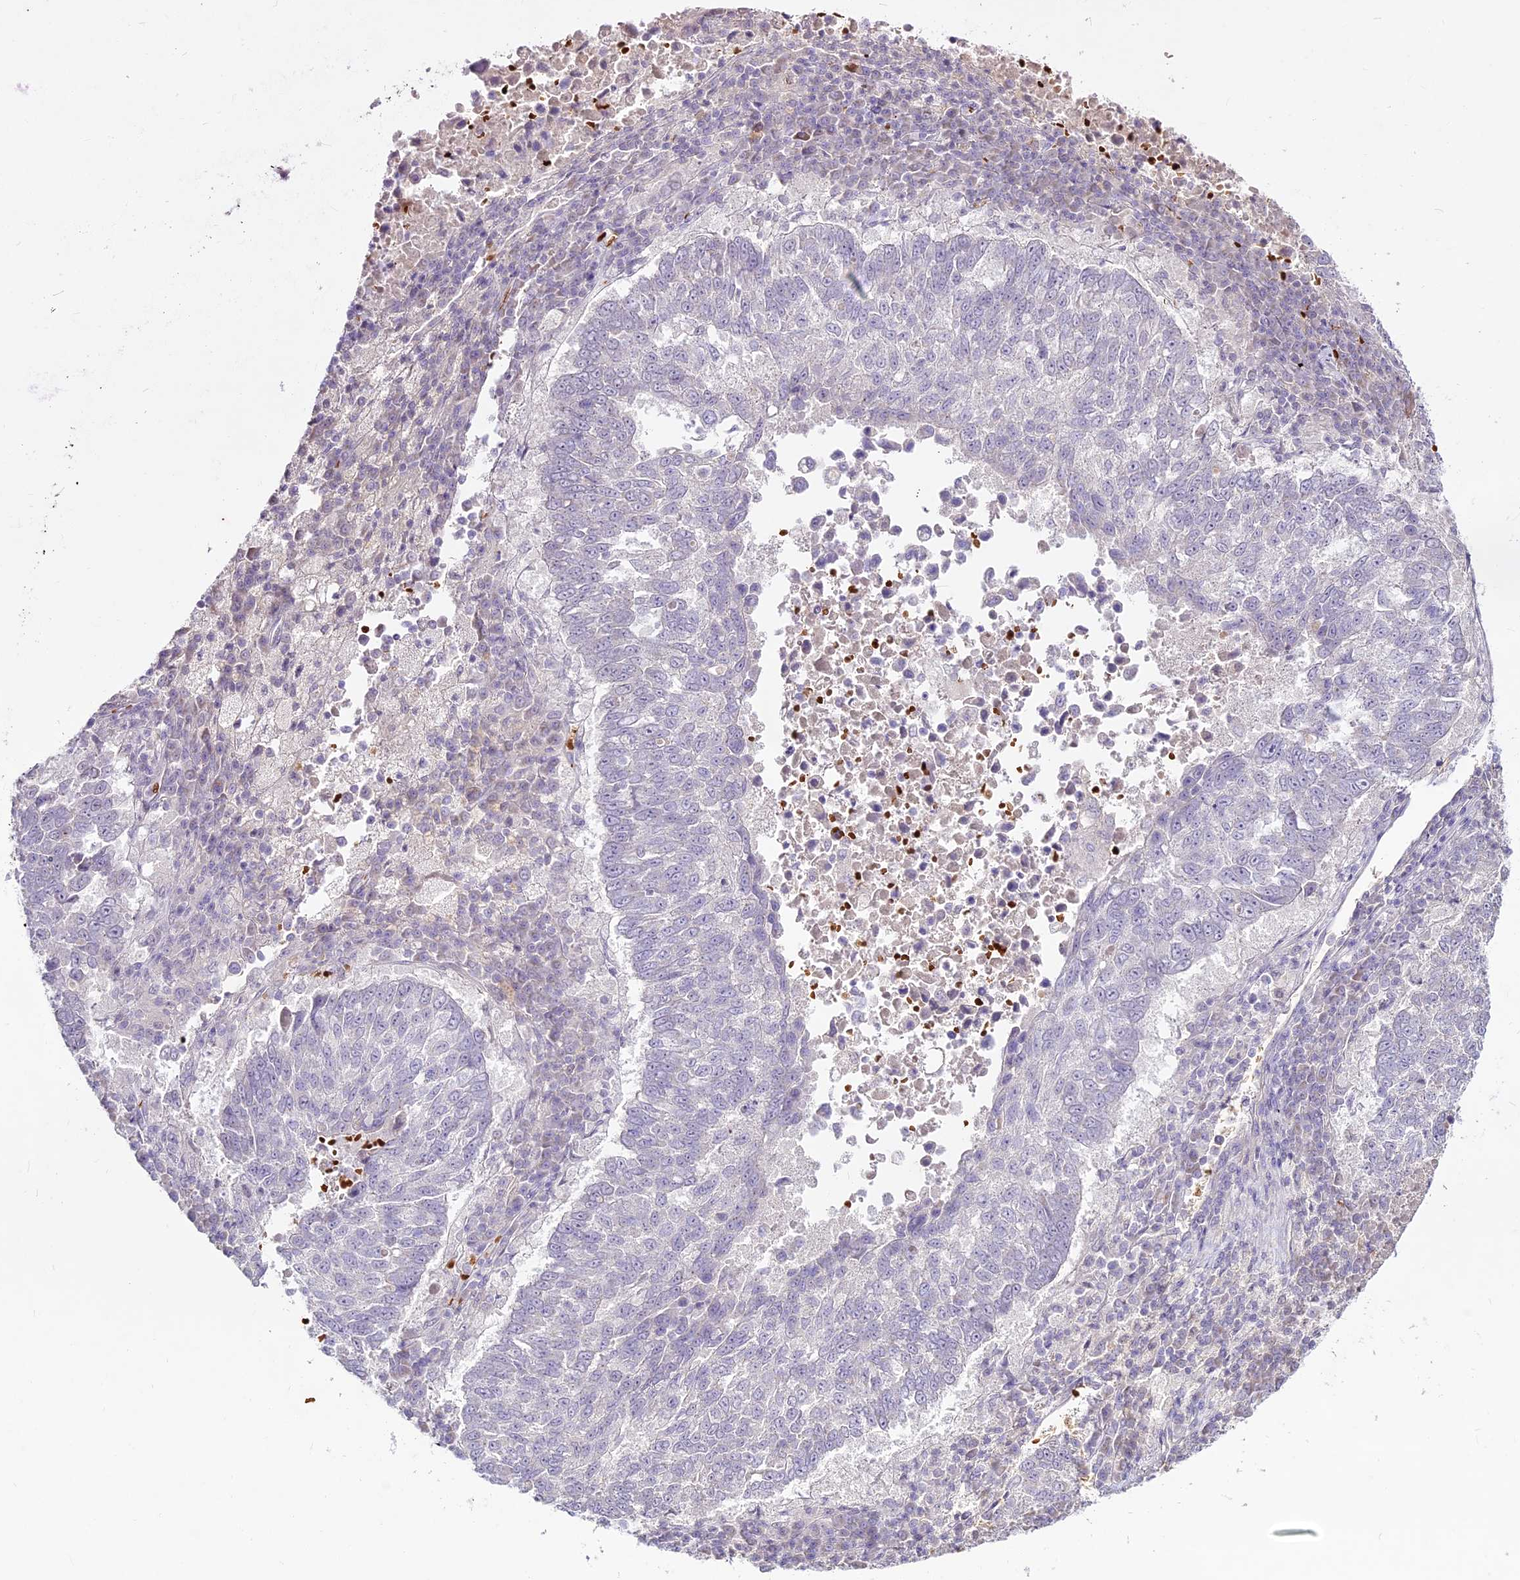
{"staining": {"intensity": "negative", "quantity": "none", "location": "none"}, "tissue": "lung cancer", "cell_type": "Tumor cells", "image_type": "cancer", "snomed": [{"axis": "morphology", "description": "Squamous cell carcinoma, NOS"}, {"axis": "topography", "description": "Lung"}], "caption": "Human lung cancer (squamous cell carcinoma) stained for a protein using immunohistochemistry (IHC) demonstrates no positivity in tumor cells.", "gene": "SUSD3", "patient": {"sex": "male", "age": 73}}